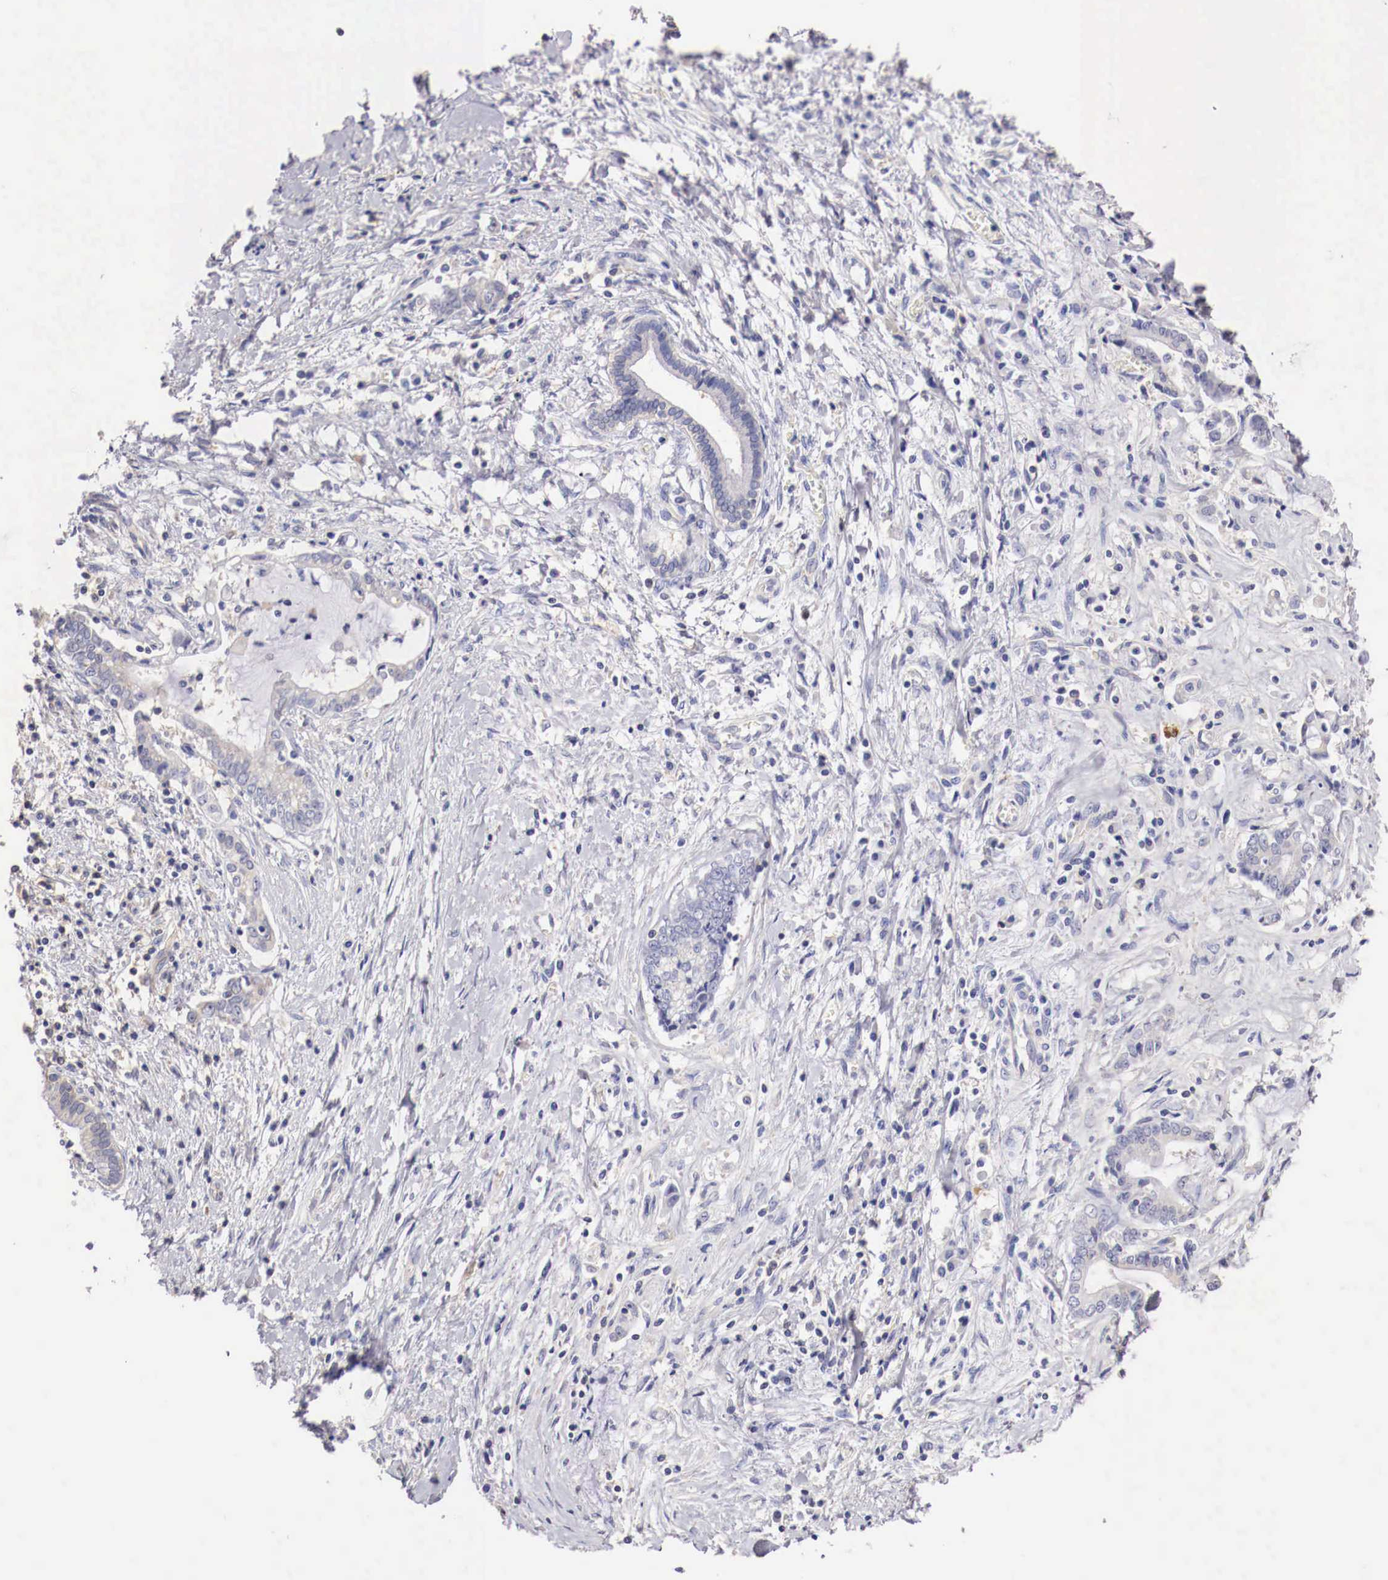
{"staining": {"intensity": "negative", "quantity": "none", "location": "none"}, "tissue": "liver cancer", "cell_type": "Tumor cells", "image_type": "cancer", "snomed": [{"axis": "morphology", "description": "Cholangiocarcinoma"}, {"axis": "topography", "description": "Liver"}], "caption": "An IHC micrograph of liver cancer (cholangiocarcinoma) is shown. There is no staining in tumor cells of liver cancer (cholangiocarcinoma).", "gene": "PITPNA", "patient": {"sex": "male", "age": 57}}